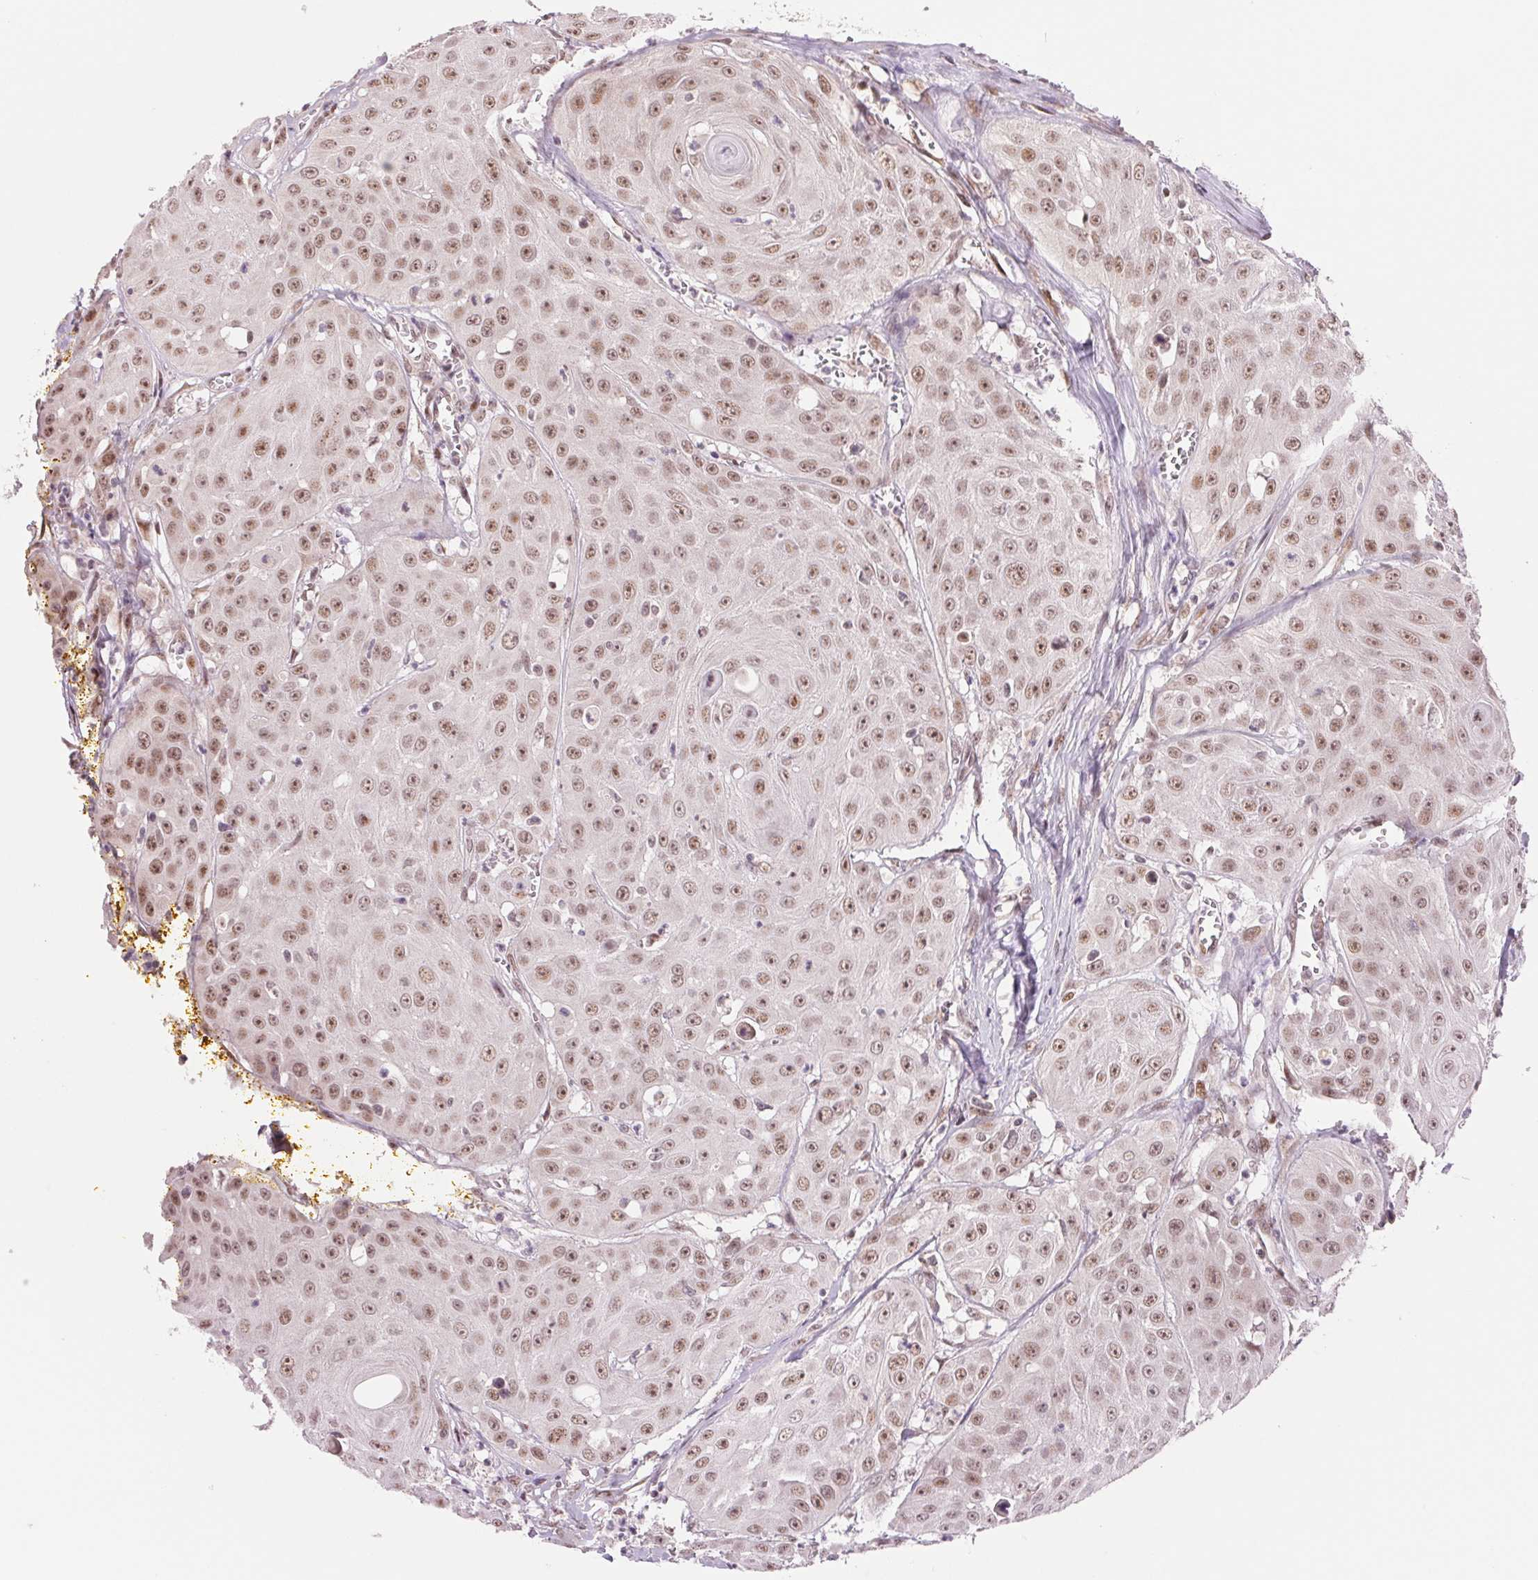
{"staining": {"intensity": "weak", "quantity": ">75%", "location": "nuclear"}, "tissue": "head and neck cancer", "cell_type": "Tumor cells", "image_type": "cancer", "snomed": [{"axis": "morphology", "description": "Squamous cell carcinoma, NOS"}, {"axis": "topography", "description": "Oral tissue"}, {"axis": "topography", "description": "Head-Neck"}], "caption": "Tumor cells demonstrate low levels of weak nuclear positivity in about >75% of cells in head and neck cancer.", "gene": "ARHGAP32", "patient": {"sex": "male", "age": 81}}